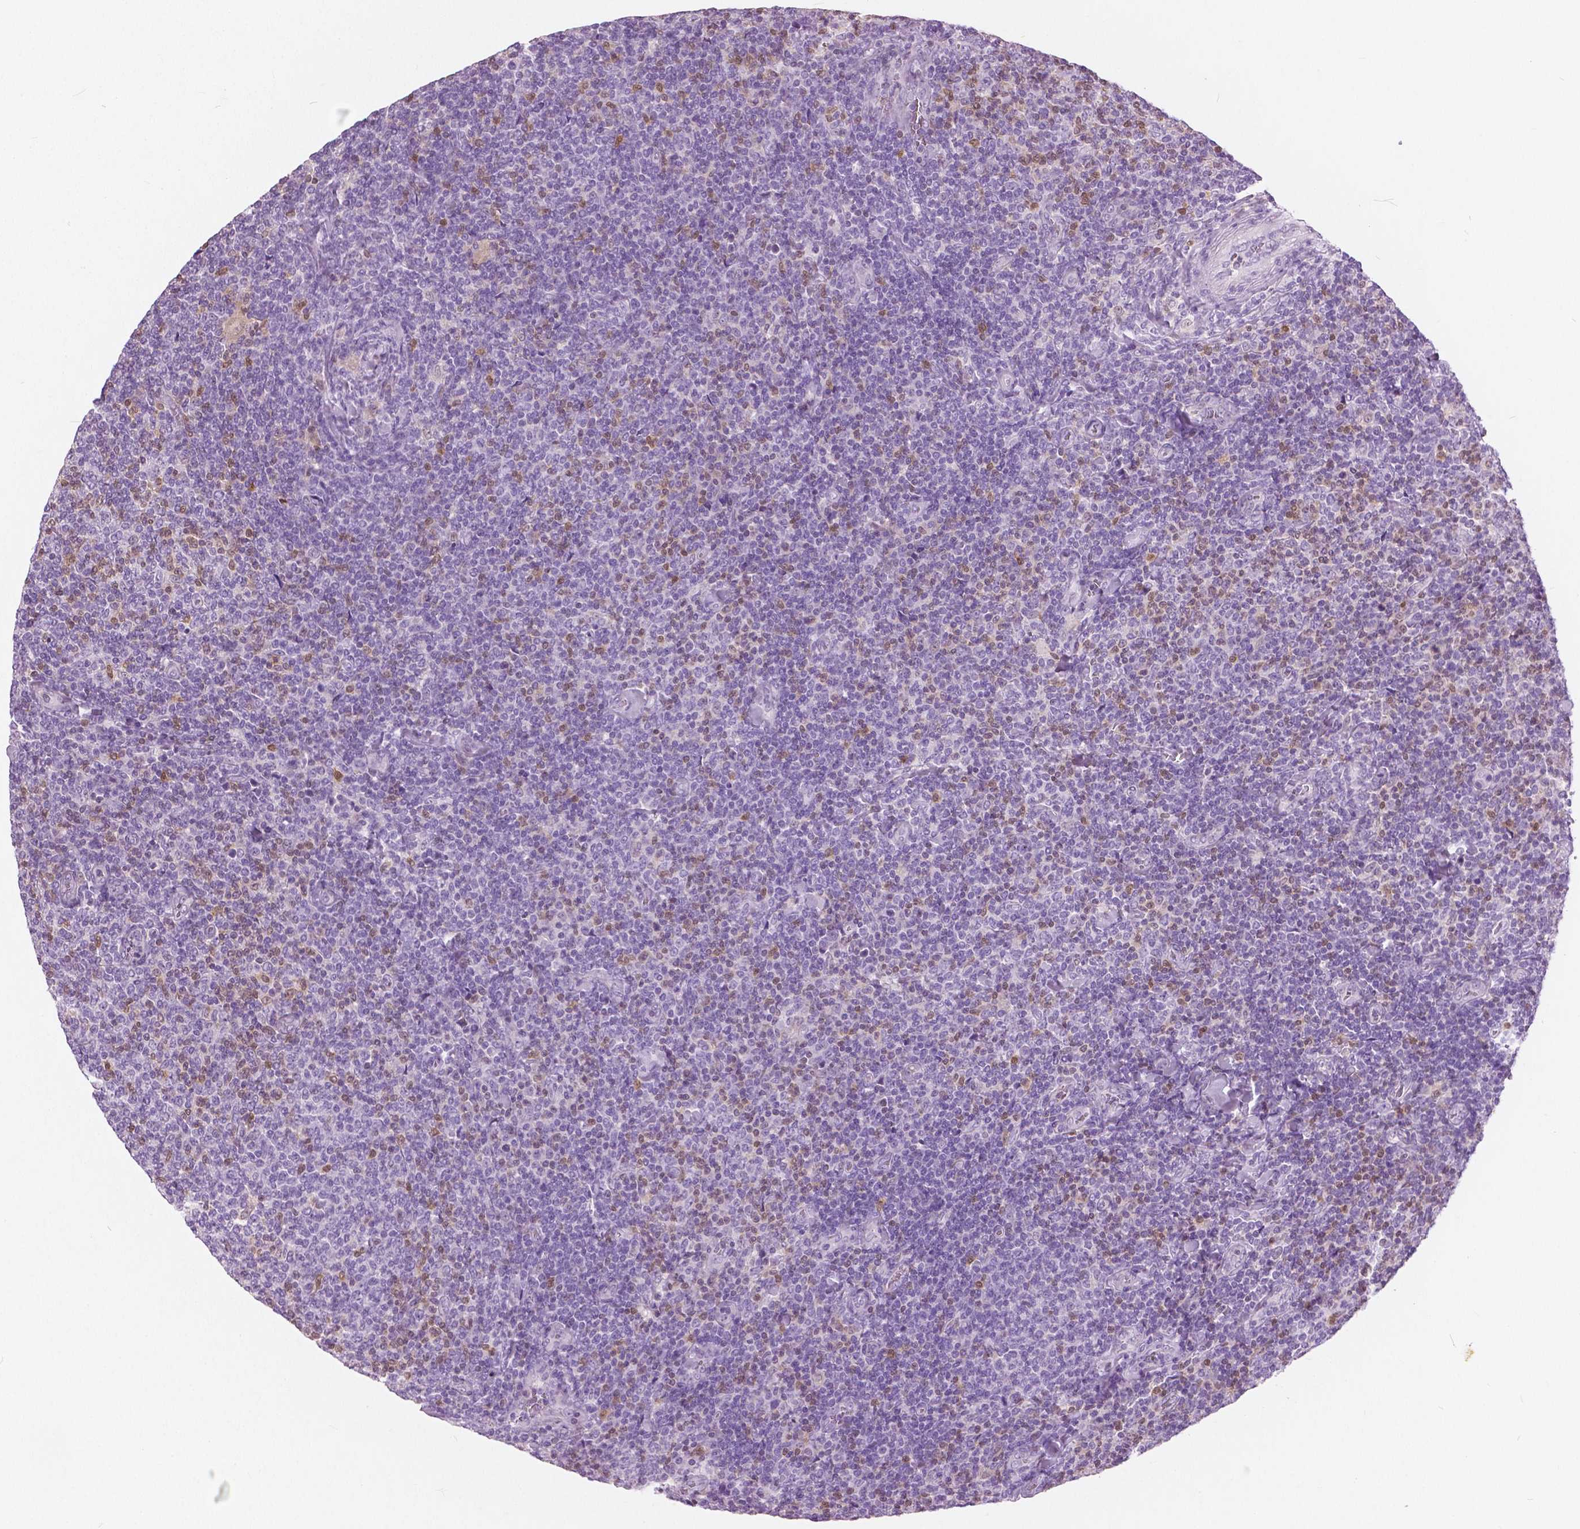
{"staining": {"intensity": "negative", "quantity": "none", "location": "none"}, "tissue": "lymphoma", "cell_type": "Tumor cells", "image_type": "cancer", "snomed": [{"axis": "morphology", "description": "Malignant lymphoma, non-Hodgkin's type, Low grade"}, {"axis": "topography", "description": "Lymph node"}], "caption": "Malignant lymphoma, non-Hodgkin's type (low-grade) was stained to show a protein in brown. There is no significant expression in tumor cells.", "gene": "GALM", "patient": {"sex": "male", "age": 52}}